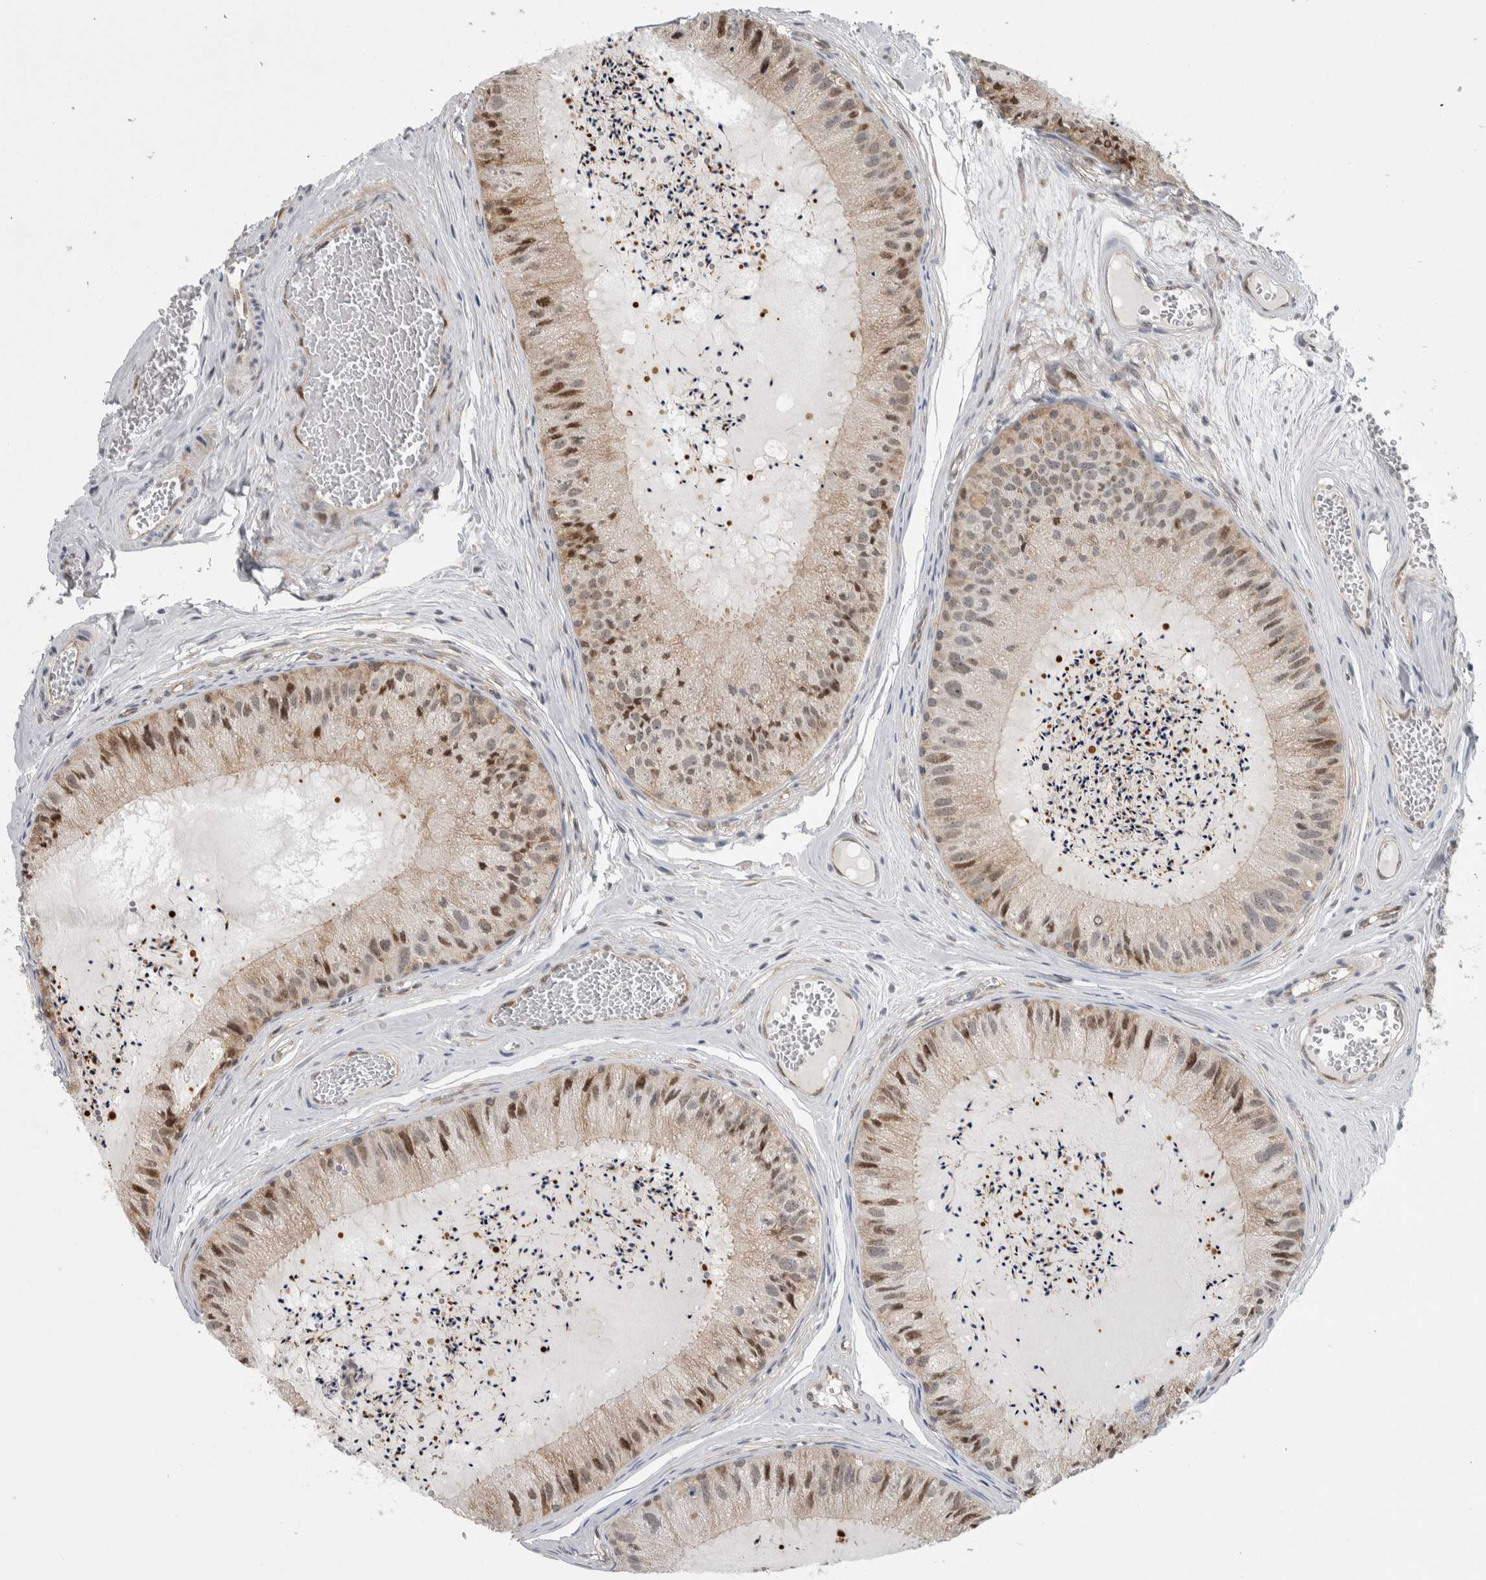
{"staining": {"intensity": "weak", "quantity": ">75%", "location": "cytoplasmic/membranous,nuclear"}, "tissue": "epididymis", "cell_type": "Glandular cells", "image_type": "normal", "snomed": [{"axis": "morphology", "description": "Normal tissue, NOS"}, {"axis": "topography", "description": "Epididymis"}], "caption": "A high-resolution micrograph shows IHC staining of unremarkable epididymis, which reveals weak cytoplasmic/membranous,nuclear positivity in about >75% of glandular cells. (IHC, brightfield microscopy, high magnification).", "gene": "PTPA", "patient": {"sex": "male", "age": 31}}